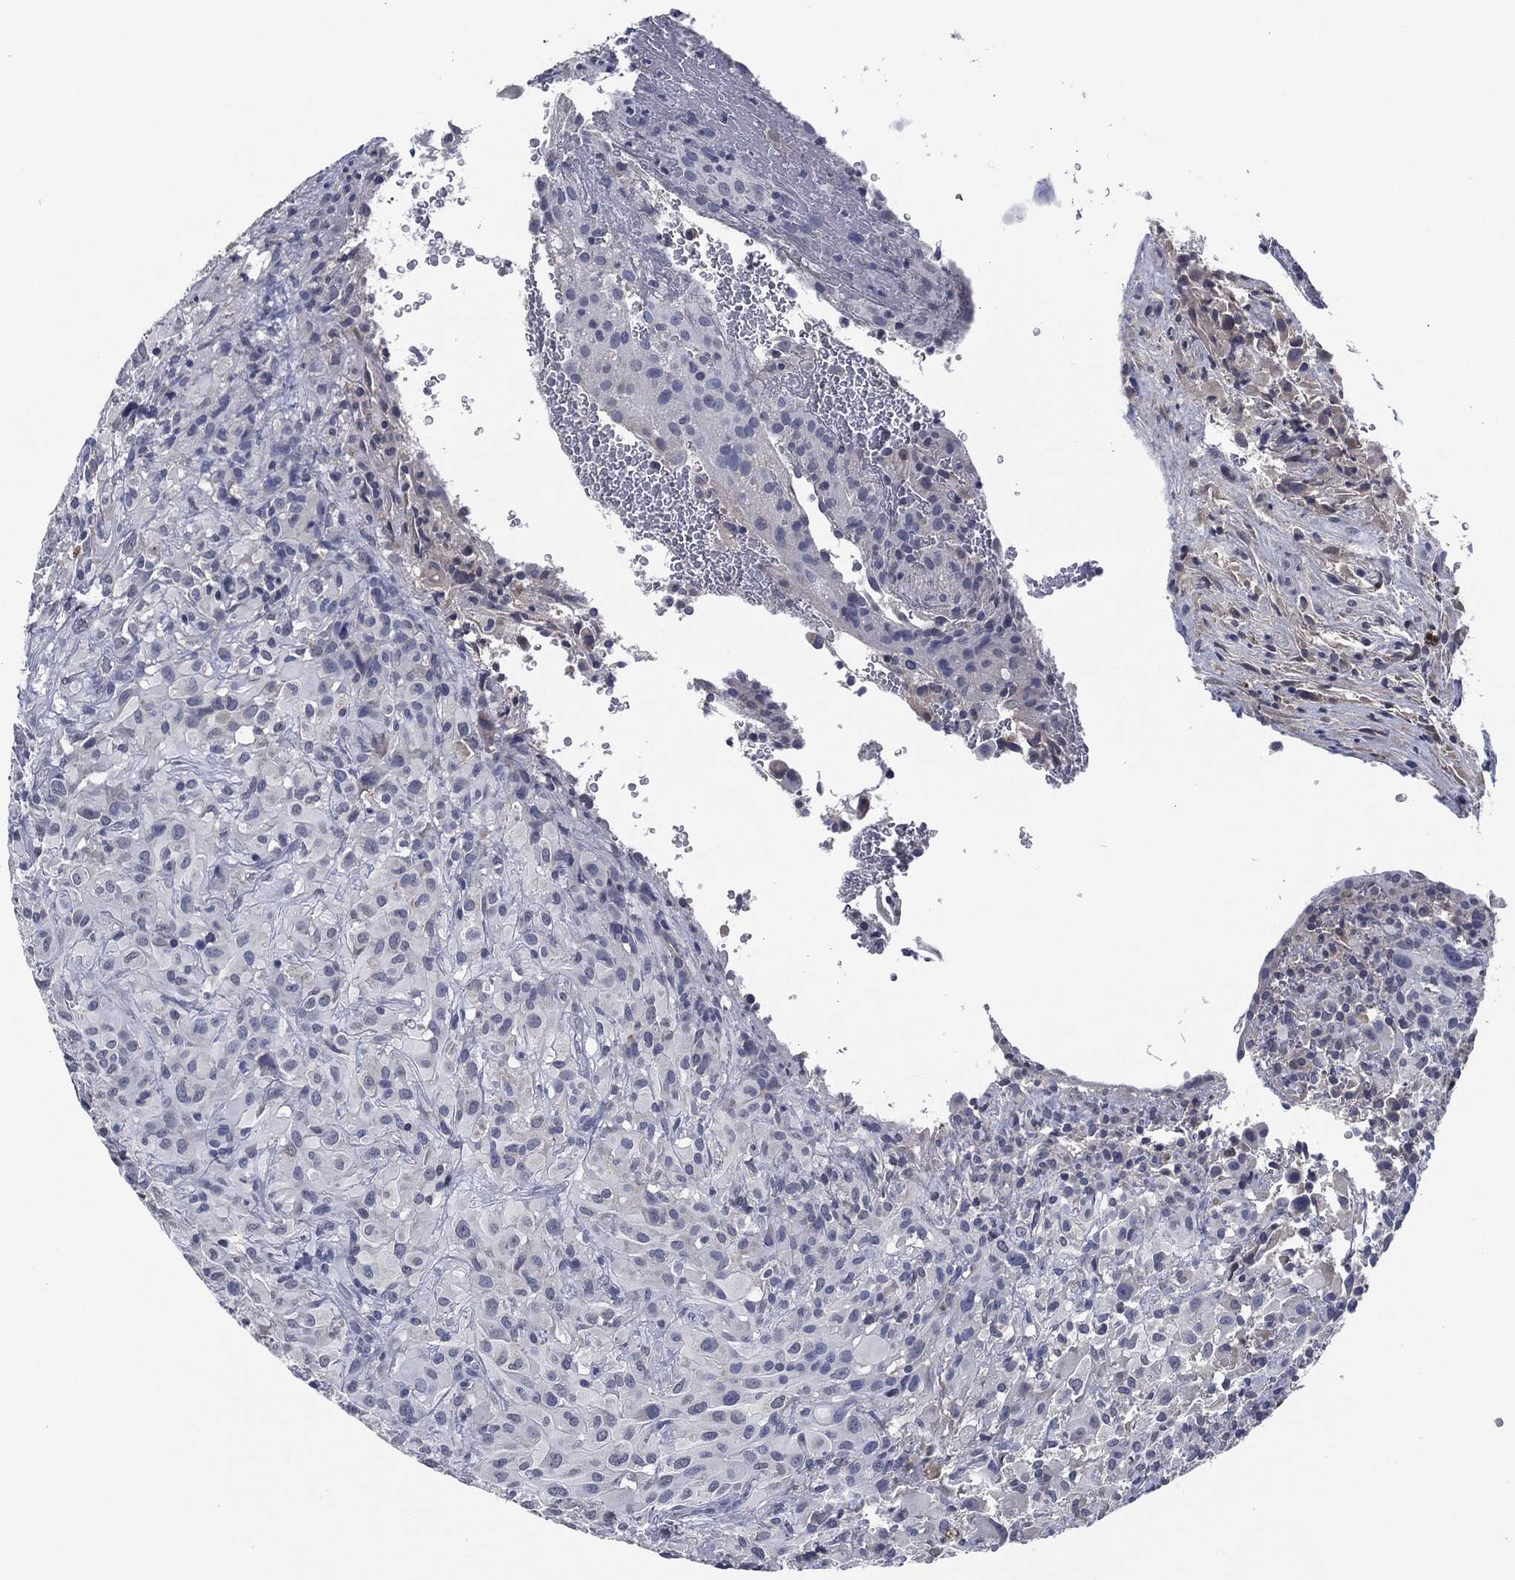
{"staining": {"intensity": "negative", "quantity": "none", "location": "none"}, "tissue": "glioma", "cell_type": "Tumor cells", "image_type": "cancer", "snomed": [{"axis": "morphology", "description": "Glioma, malignant, High grade"}, {"axis": "topography", "description": "Cerebral cortex"}], "caption": "Immunohistochemical staining of human glioma shows no significant staining in tumor cells. The staining was performed using DAB to visualize the protein expression in brown, while the nuclei were stained in blue with hematoxylin (Magnification: 20x).", "gene": "IL2RG", "patient": {"sex": "male", "age": 35}}